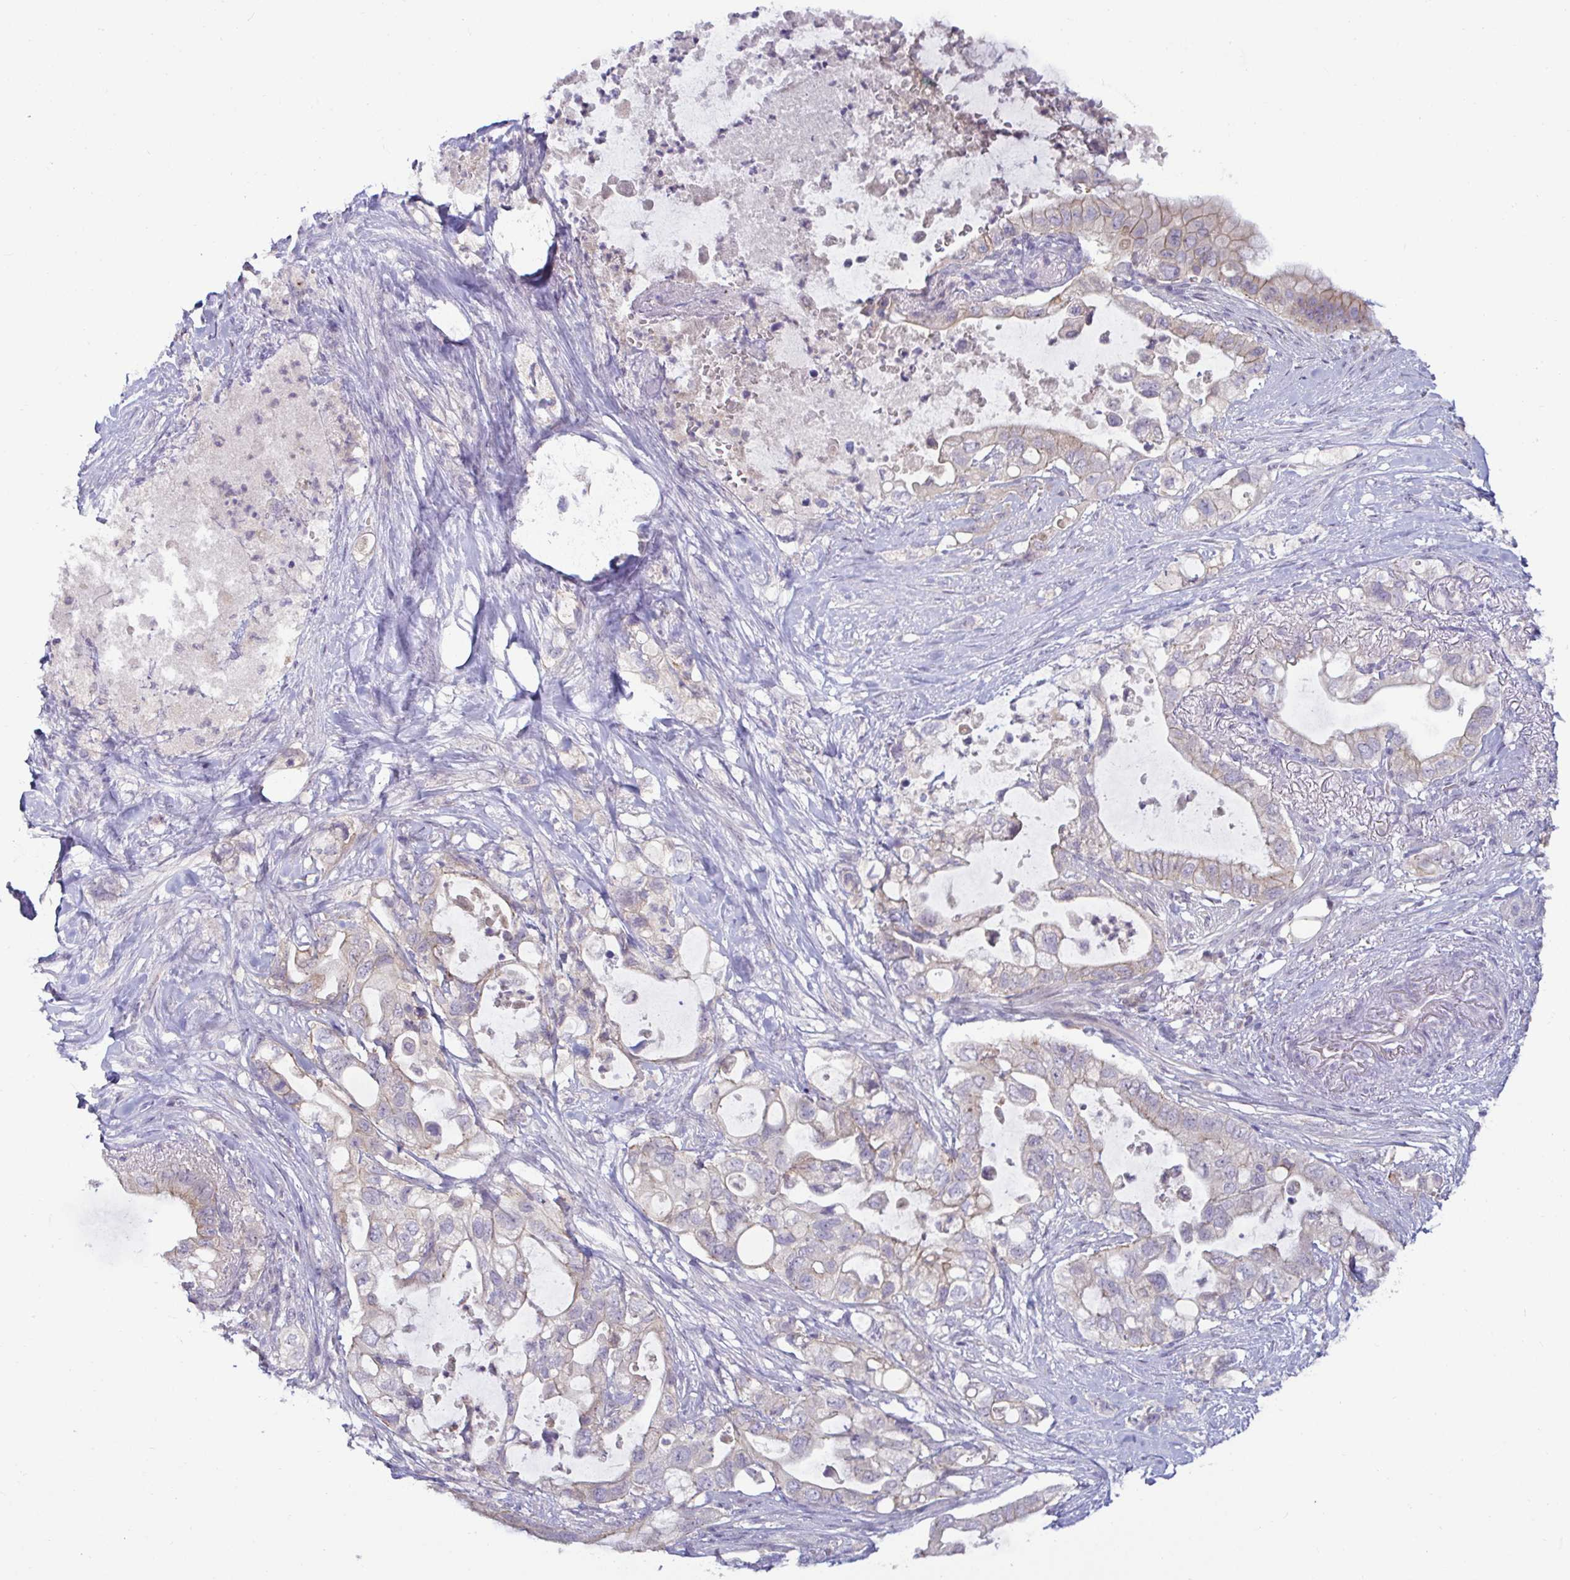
{"staining": {"intensity": "weak", "quantity": "25%-75%", "location": "cytoplasmic/membranous"}, "tissue": "pancreatic cancer", "cell_type": "Tumor cells", "image_type": "cancer", "snomed": [{"axis": "morphology", "description": "Adenocarcinoma, NOS"}, {"axis": "topography", "description": "Pancreas"}], "caption": "Protein expression analysis of human pancreatic adenocarcinoma reveals weak cytoplasmic/membranous expression in about 25%-75% of tumor cells.", "gene": "GSTM1", "patient": {"sex": "female", "age": 72}}